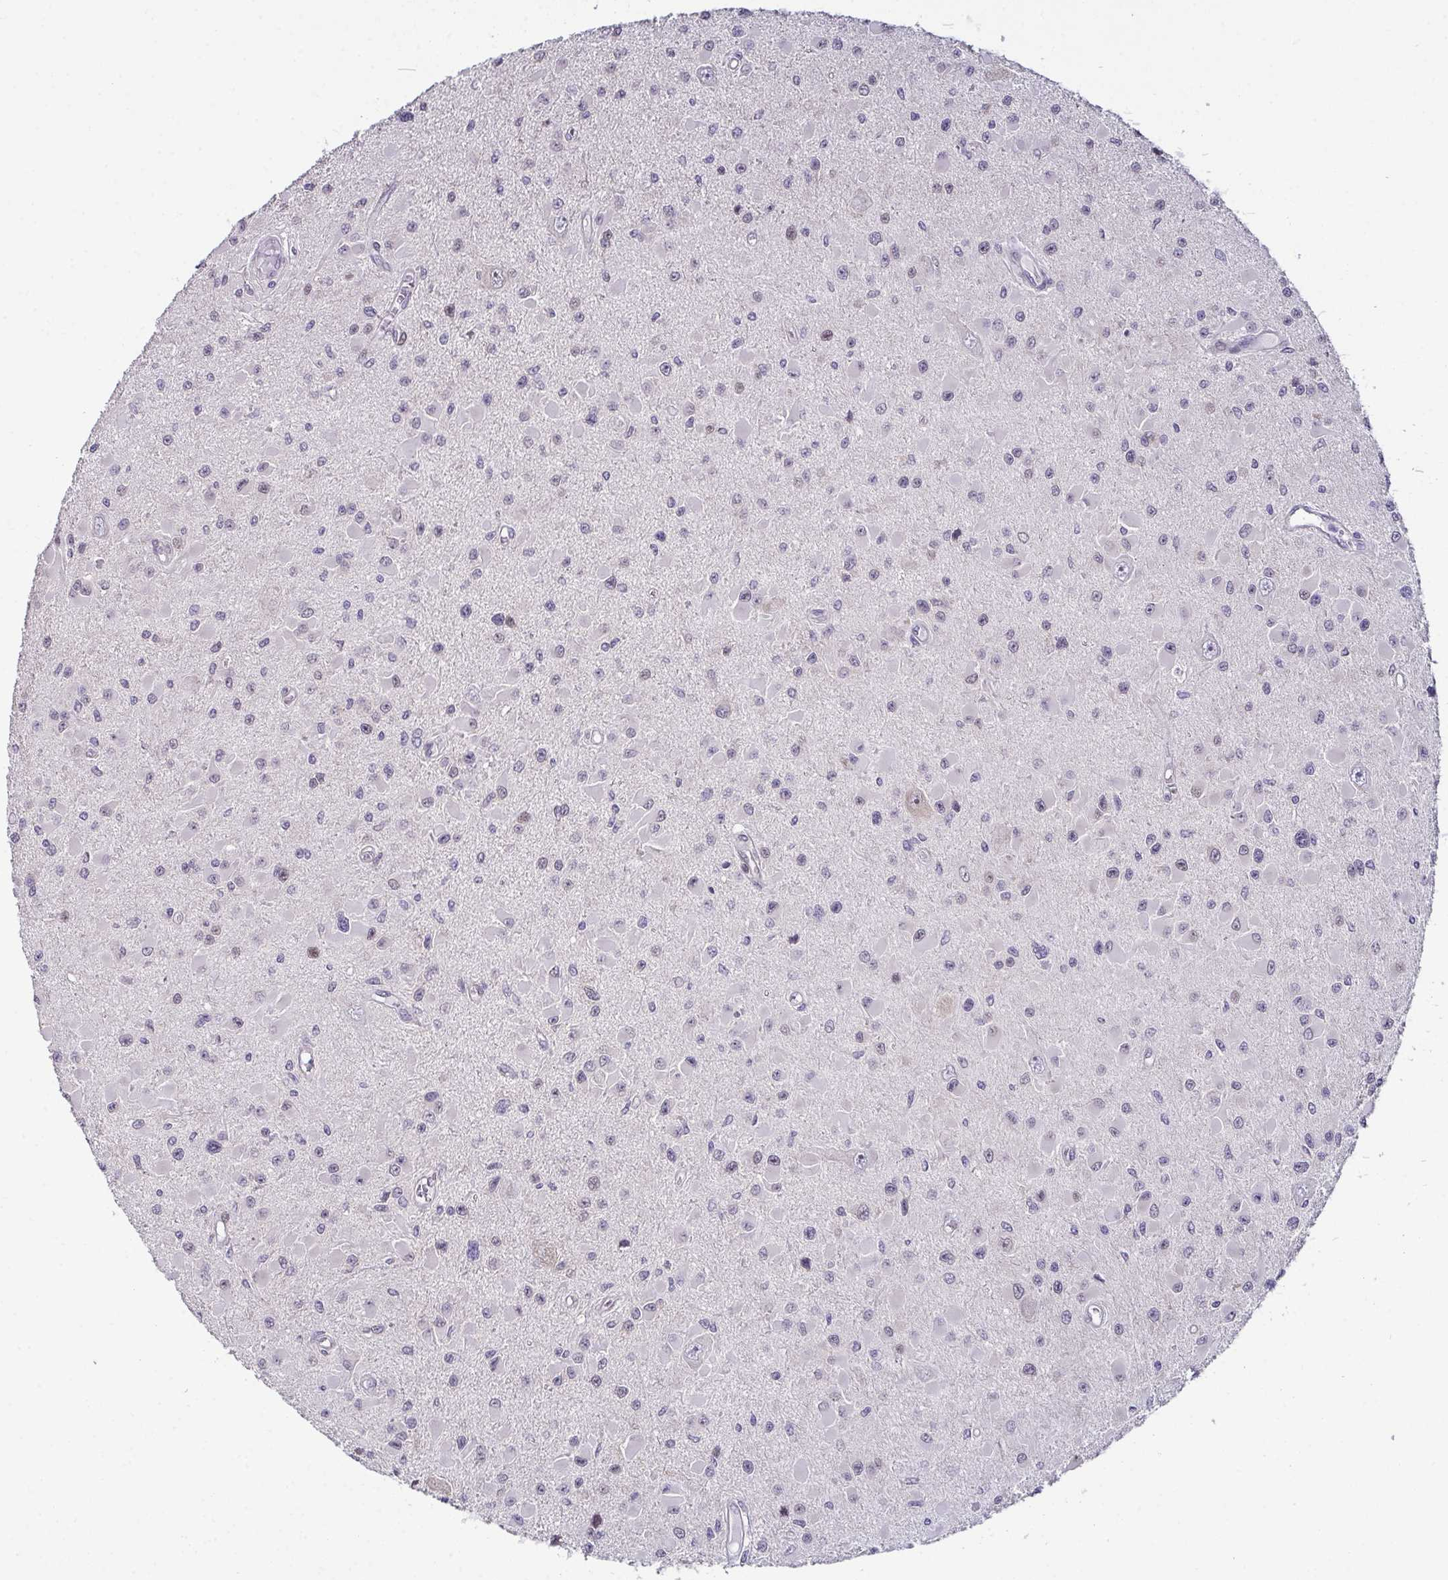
{"staining": {"intensity": "negative", "quantity": "none", "location": "none"}, "tissue": "glioma", "cell_type": "Tumor cells", "image_type": "cancer", "snomed": [{"axis": "morphology", "description": "Glioma, malignant, High grade"}, {"axis": "topography", "description": "Brain"}], "caption": "A histopathology image of malignant glioma (high-grade) stained for a protein exhibits no brown staining in tumor cells.", "gene": "DNAJB1", "patient": {"sex": "male", "age": 54}}